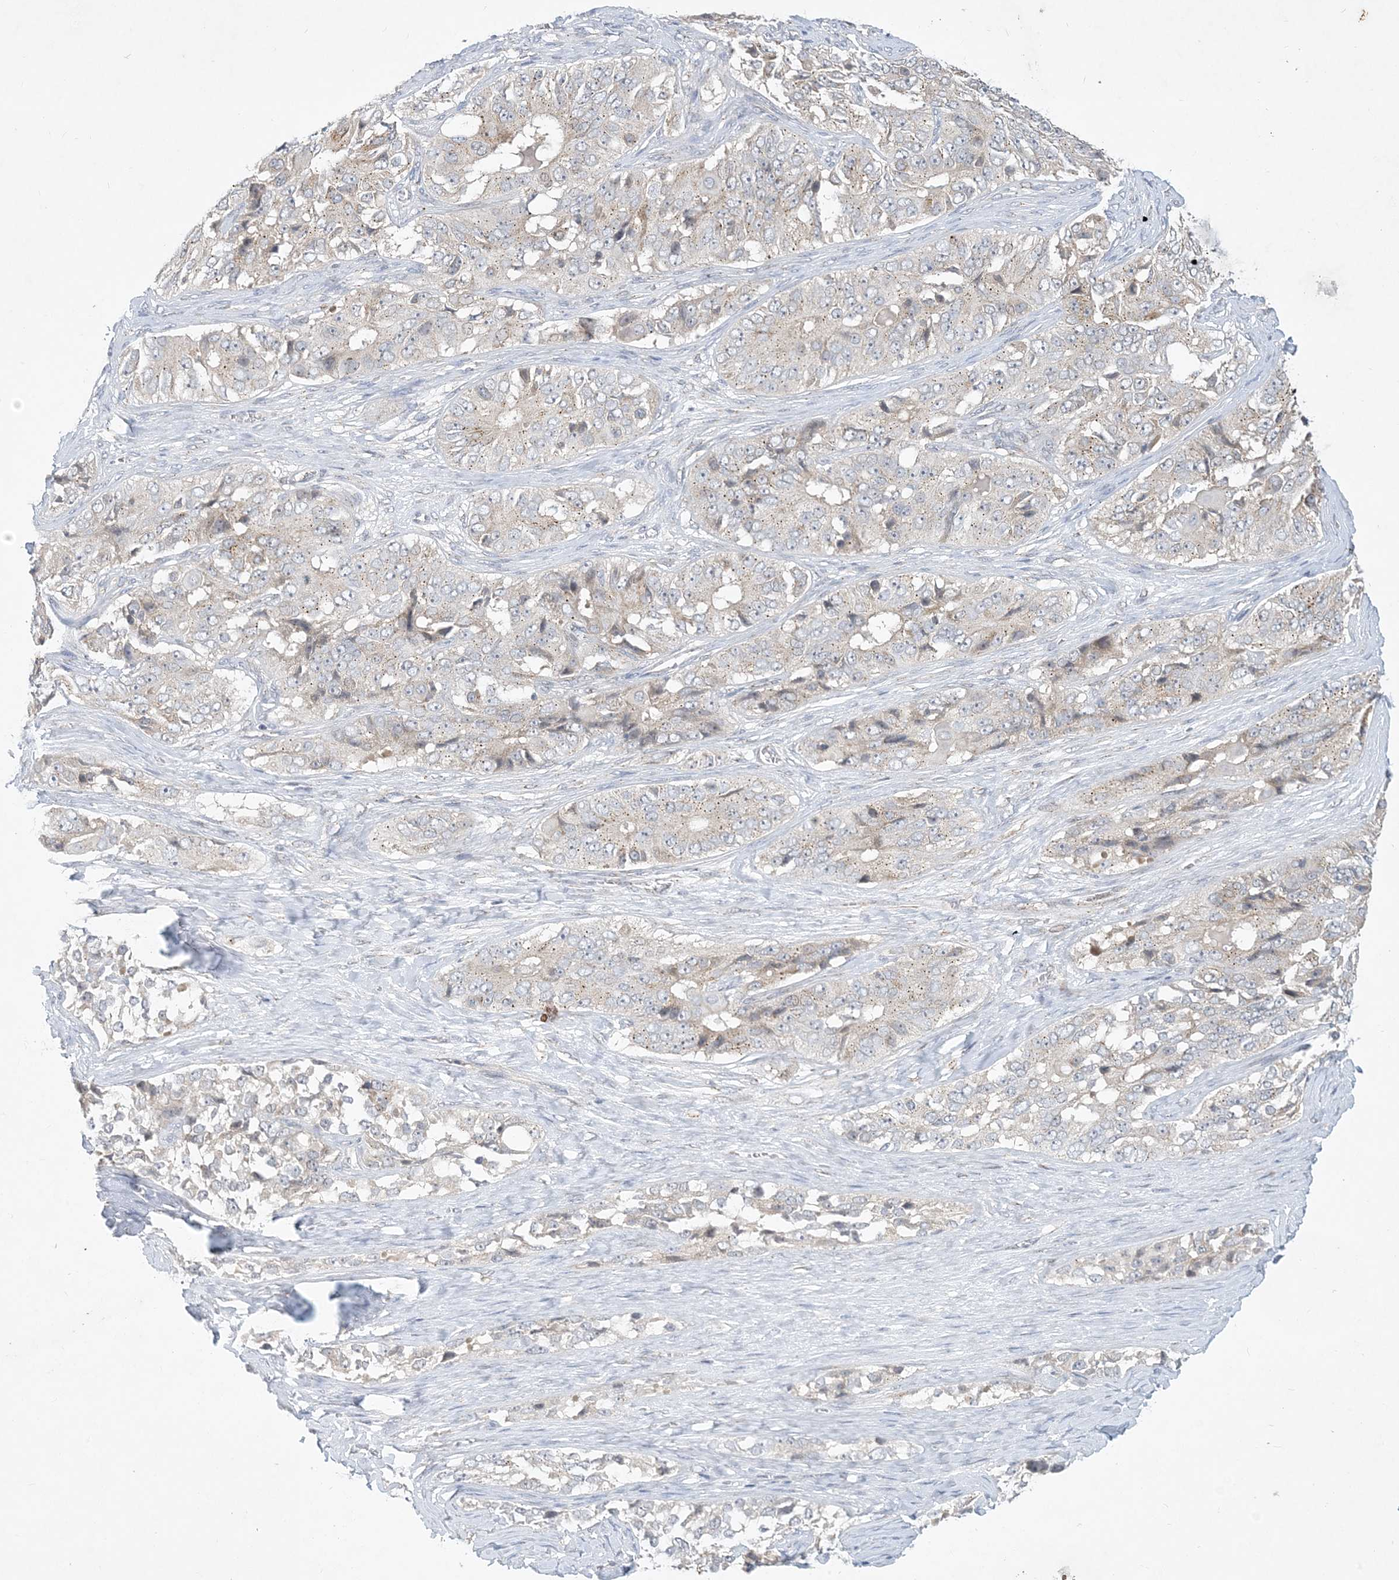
{"staining": {"intensity": "weak", "quantity": "<25%", "location": "cytoplasmic/membranous"}, "tissue": "ovarian cancer", "cell_type": "Tumor cells", "image_type": "cancer", "snomed": [{"axis": "morphology", "description": "Carcinoma, endometroid"}, {"axis": "topography", "description": "Ovary"}], "caption": "This is an IHC image of ovarian cancer (endometroid carcinoma). There is no expression in tumor cells.", "gene": "CCDC14", "patient": {"sex": "female", "age": 51}}